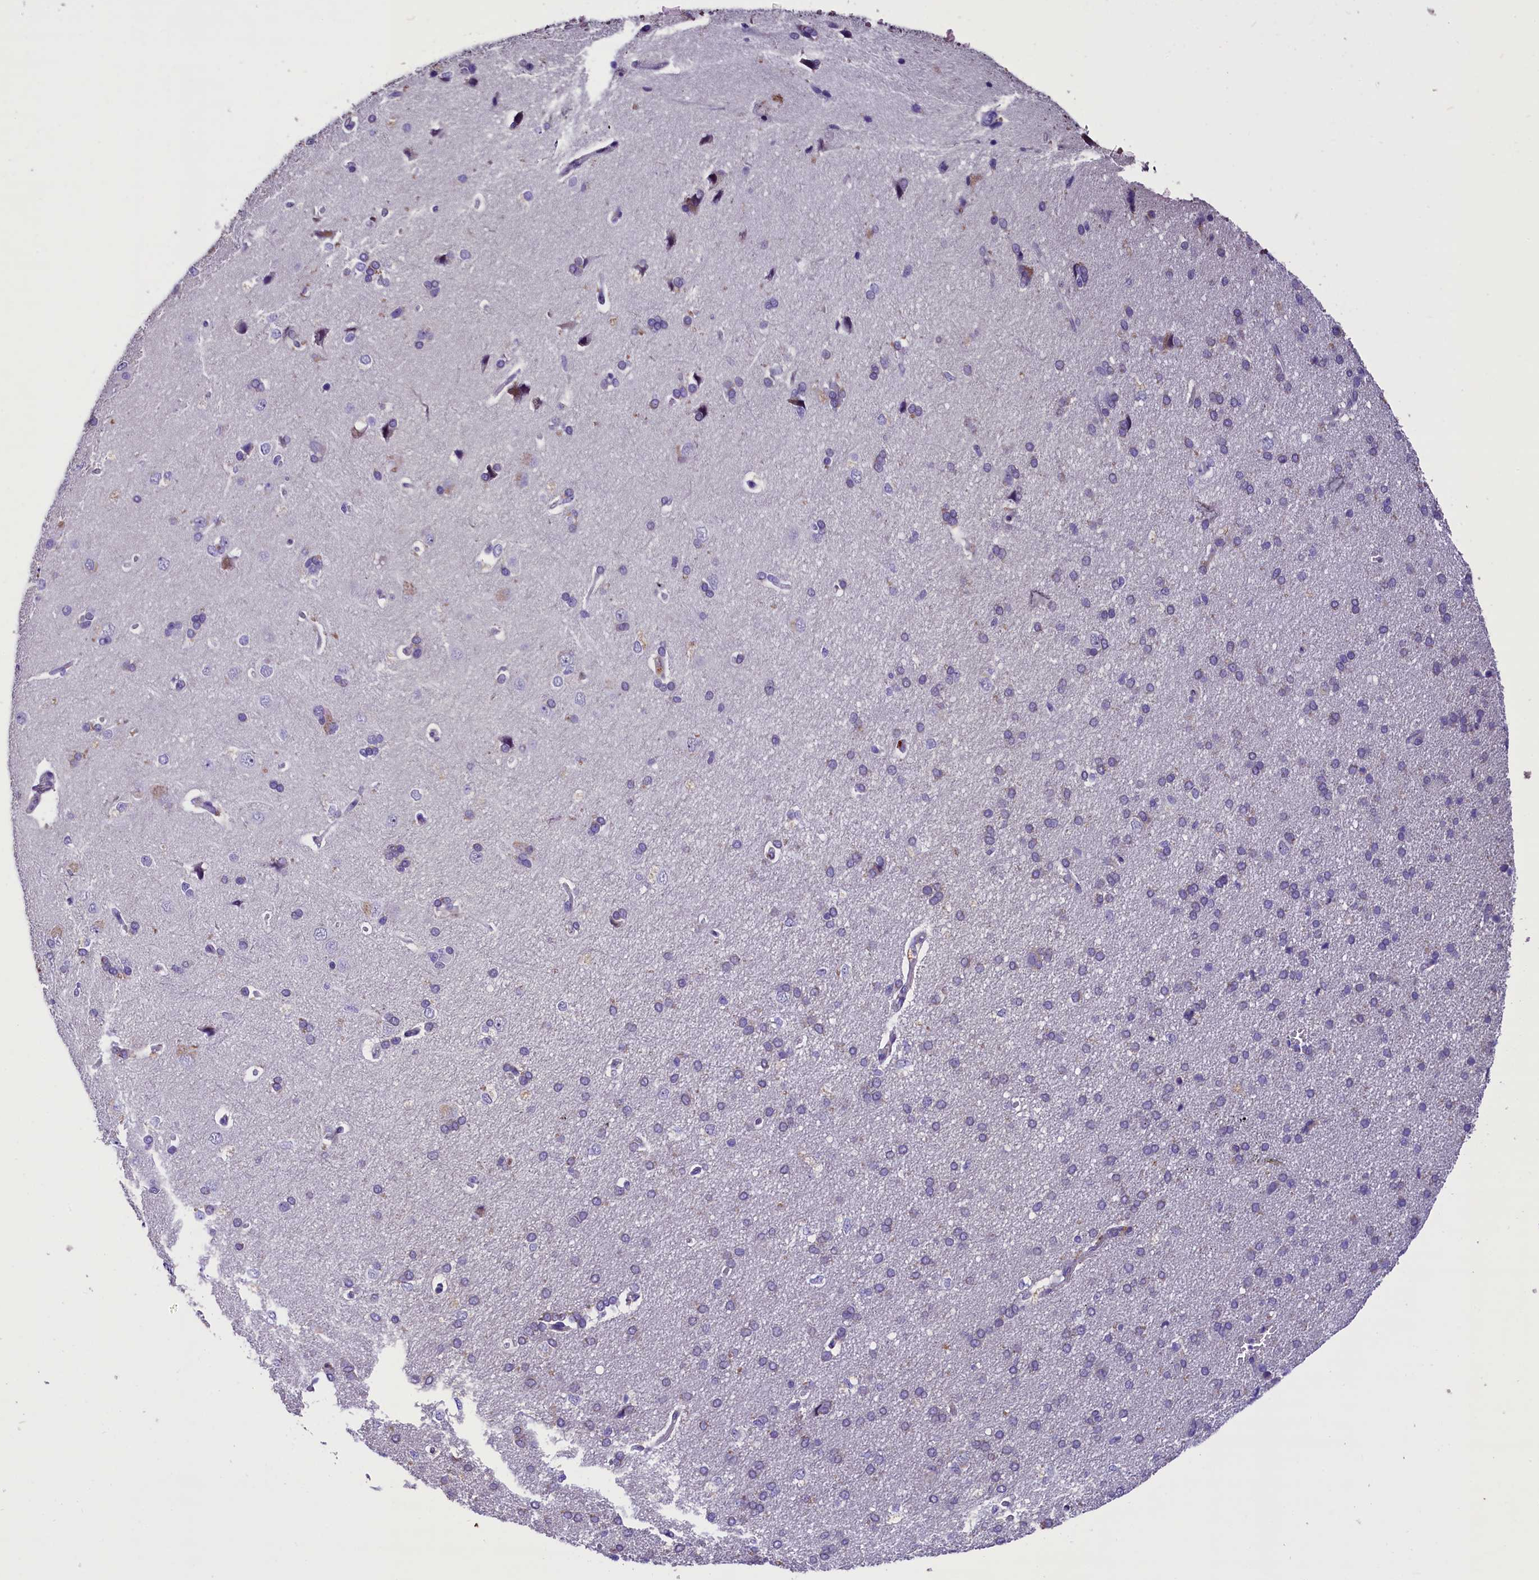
{"staining": {"intensity": "negative", "quantity": "none", "location": "none"}, "tissue": "cerebral cortex", "cell_type": "Endothelial cells", "image_type": "normal", "snomed": [{"axis": "morphology", "description": "Normal tissue, NOS"}, {"axis": "topography", "description": "Cerebral cortex"}], "caption": "The immunohistochemistry (IHC) photomicrograph has no significant expression in endothelial cells of cerebral cortex. The staining is performed using DAB brown chromogen with nuclei counter-stained in using hematoxylin.", "gene": "MEX3B", "patient": {"sex": "male", "age": 62}}